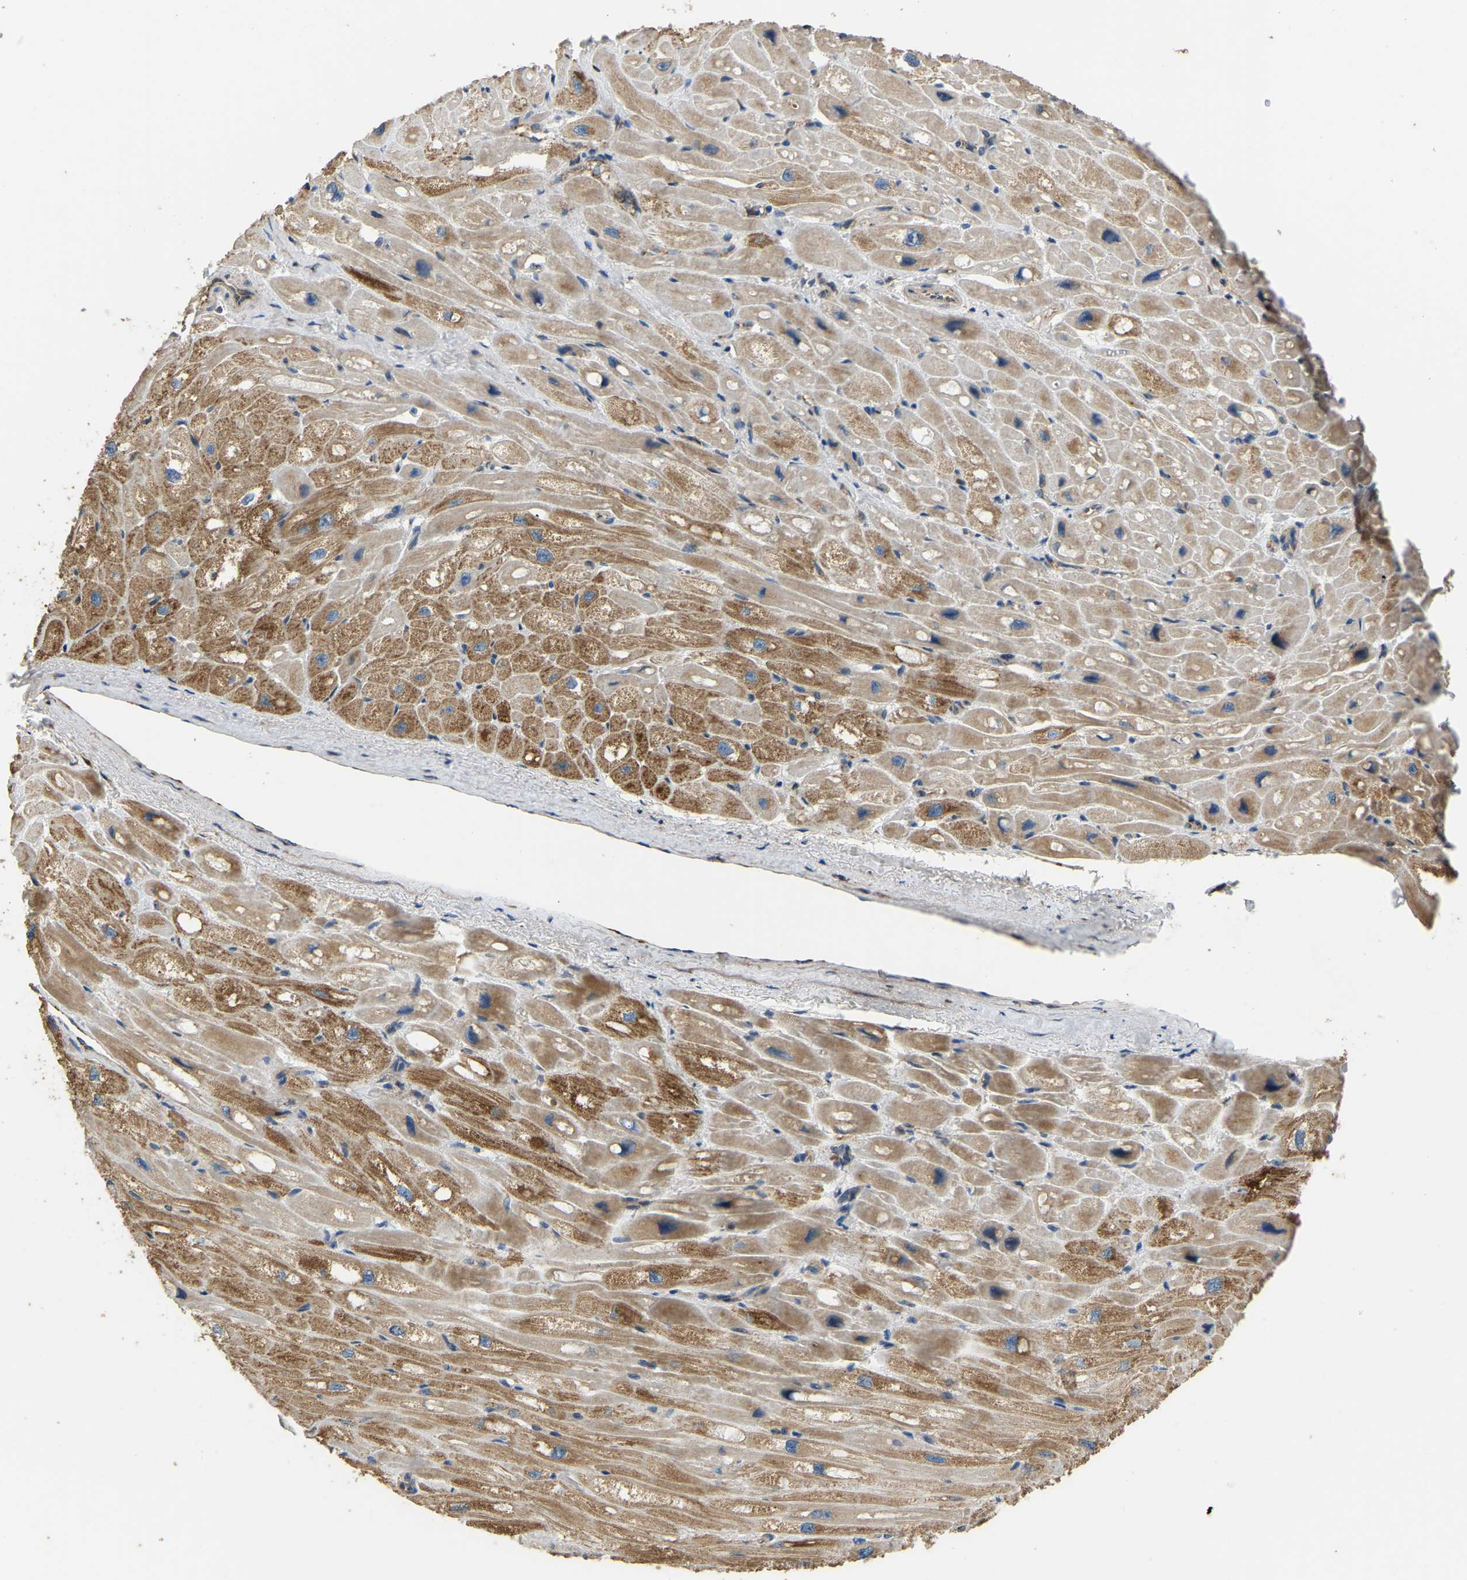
{"staining": {"intensity": "moderate", "quantity": "25%-75%", "location": "cytoplasmic/membranous"}, "tissue": "heart muscle", "cell_type": "Cardiomyocytes", "image_type": "normal", "snomed": [{"axis": "morphology", "description": "Normal tissue, NOS"}, {"axis": "topography", "description": "Heart"}], "caption": "Normal heart muscle exhibits moderate cytoplasmic/membranous expression in approximately 25%-75% of cardiomyocytes, visualized by immunohistochemistry. (Stains: DAB in brown, nuclei in blue, Microscopy: brightfield microscopy at high magnification).", "gene": "TUFM", "patient": {"sex": "male", "age": 49}}